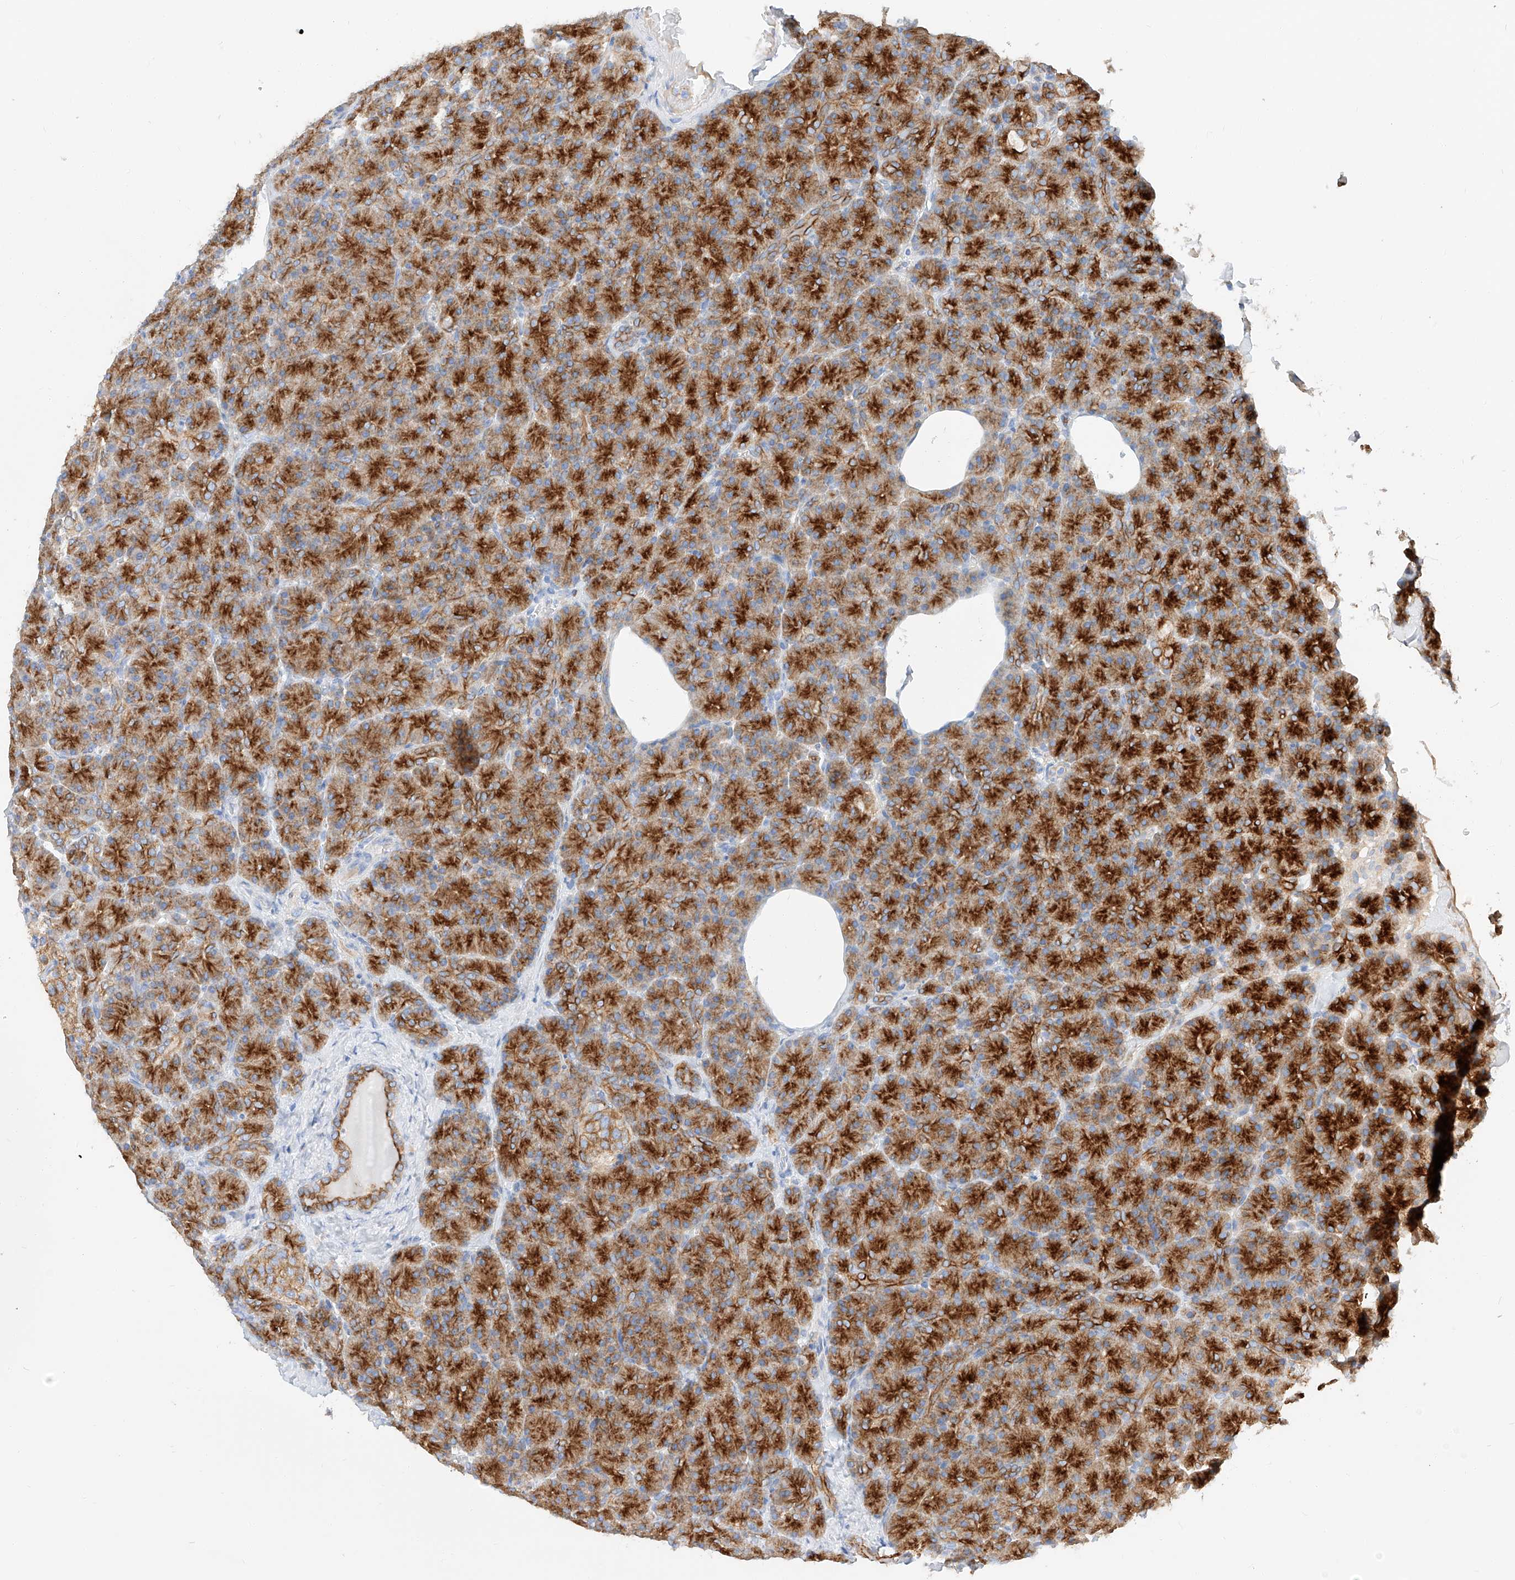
{"staining": {"intensity": "strong", "quantity": ">75%", "location": "cytoplasmic/membranous"}, "tissue": "pancreas", "cell_type": "Exocrine glandular cells", "image_type": "normal", "snomed": [{"axis": "morphology", "description": "Normal tissue, NOS"}, {"axis": "topography", "description": "Pancreas"}], "caption": "IHC image of unremarkable human pancreas stained for a protein (brown), which demonstrates high levels of strong cytoplasmic/membranous expression in about >75% of exocrine glandular cells.", "gene": "MAP7", "patient": {"sex": "female", "age": 43}}